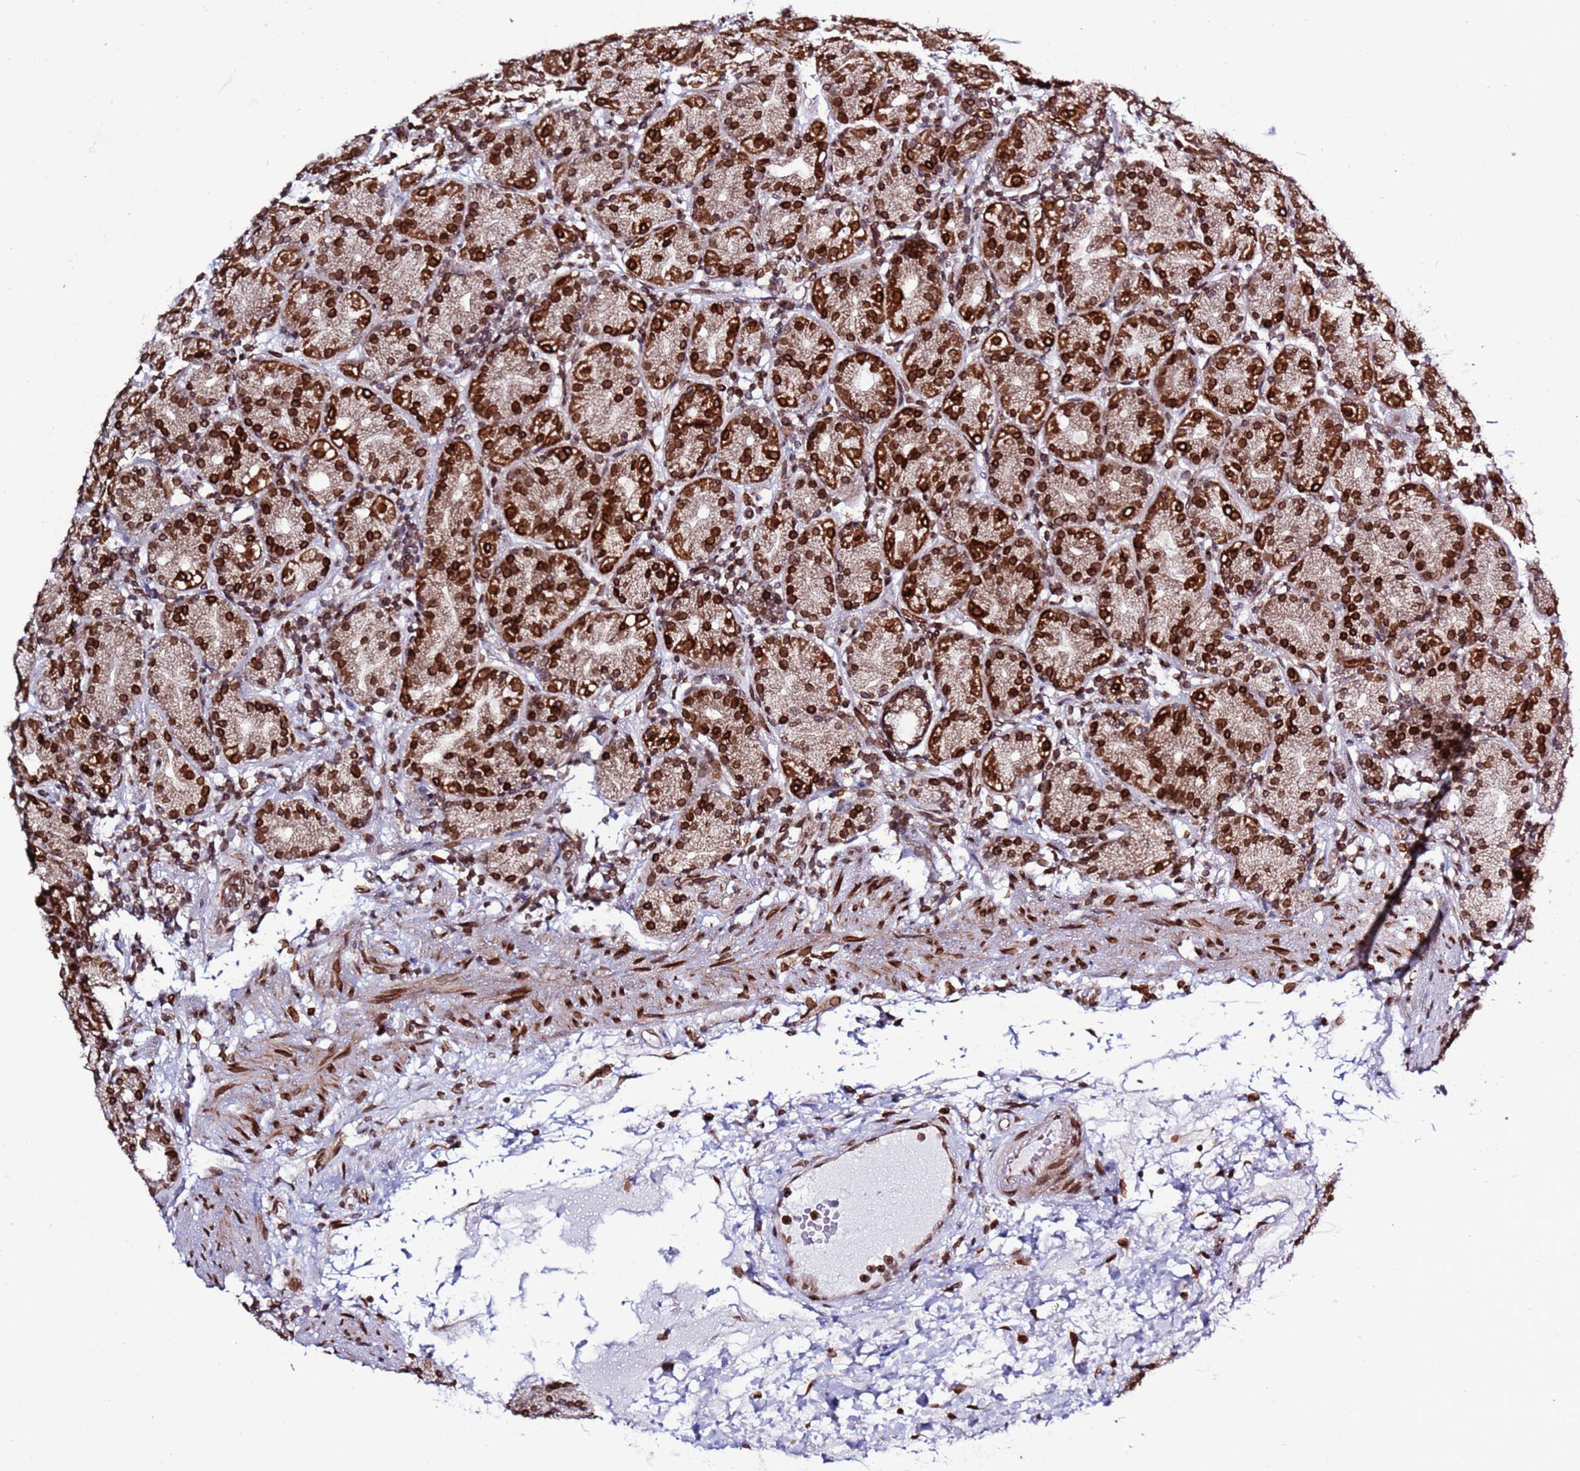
{"staining": {"intensity": "strong", "quantity": ">75%", "location": "cytoplasmic/membranous,nuclear"}, "tissue": "stomach", "cell_type": "Glandular cells", "image_type": "normal", "snomed": [{"axis": "morphology", "description": "Normal tissue, NOS"}, {"axis": "topography", "description": "Stomach"}], "caption": "IHC of unremarkable stomach exhibits high levels of strong cytoplasmic/membranous,nuclear positivity in approximately >75% of glandular cells.", "gene": "TOR1AIP1", "patient": {"sex": "female", "age": 79}}